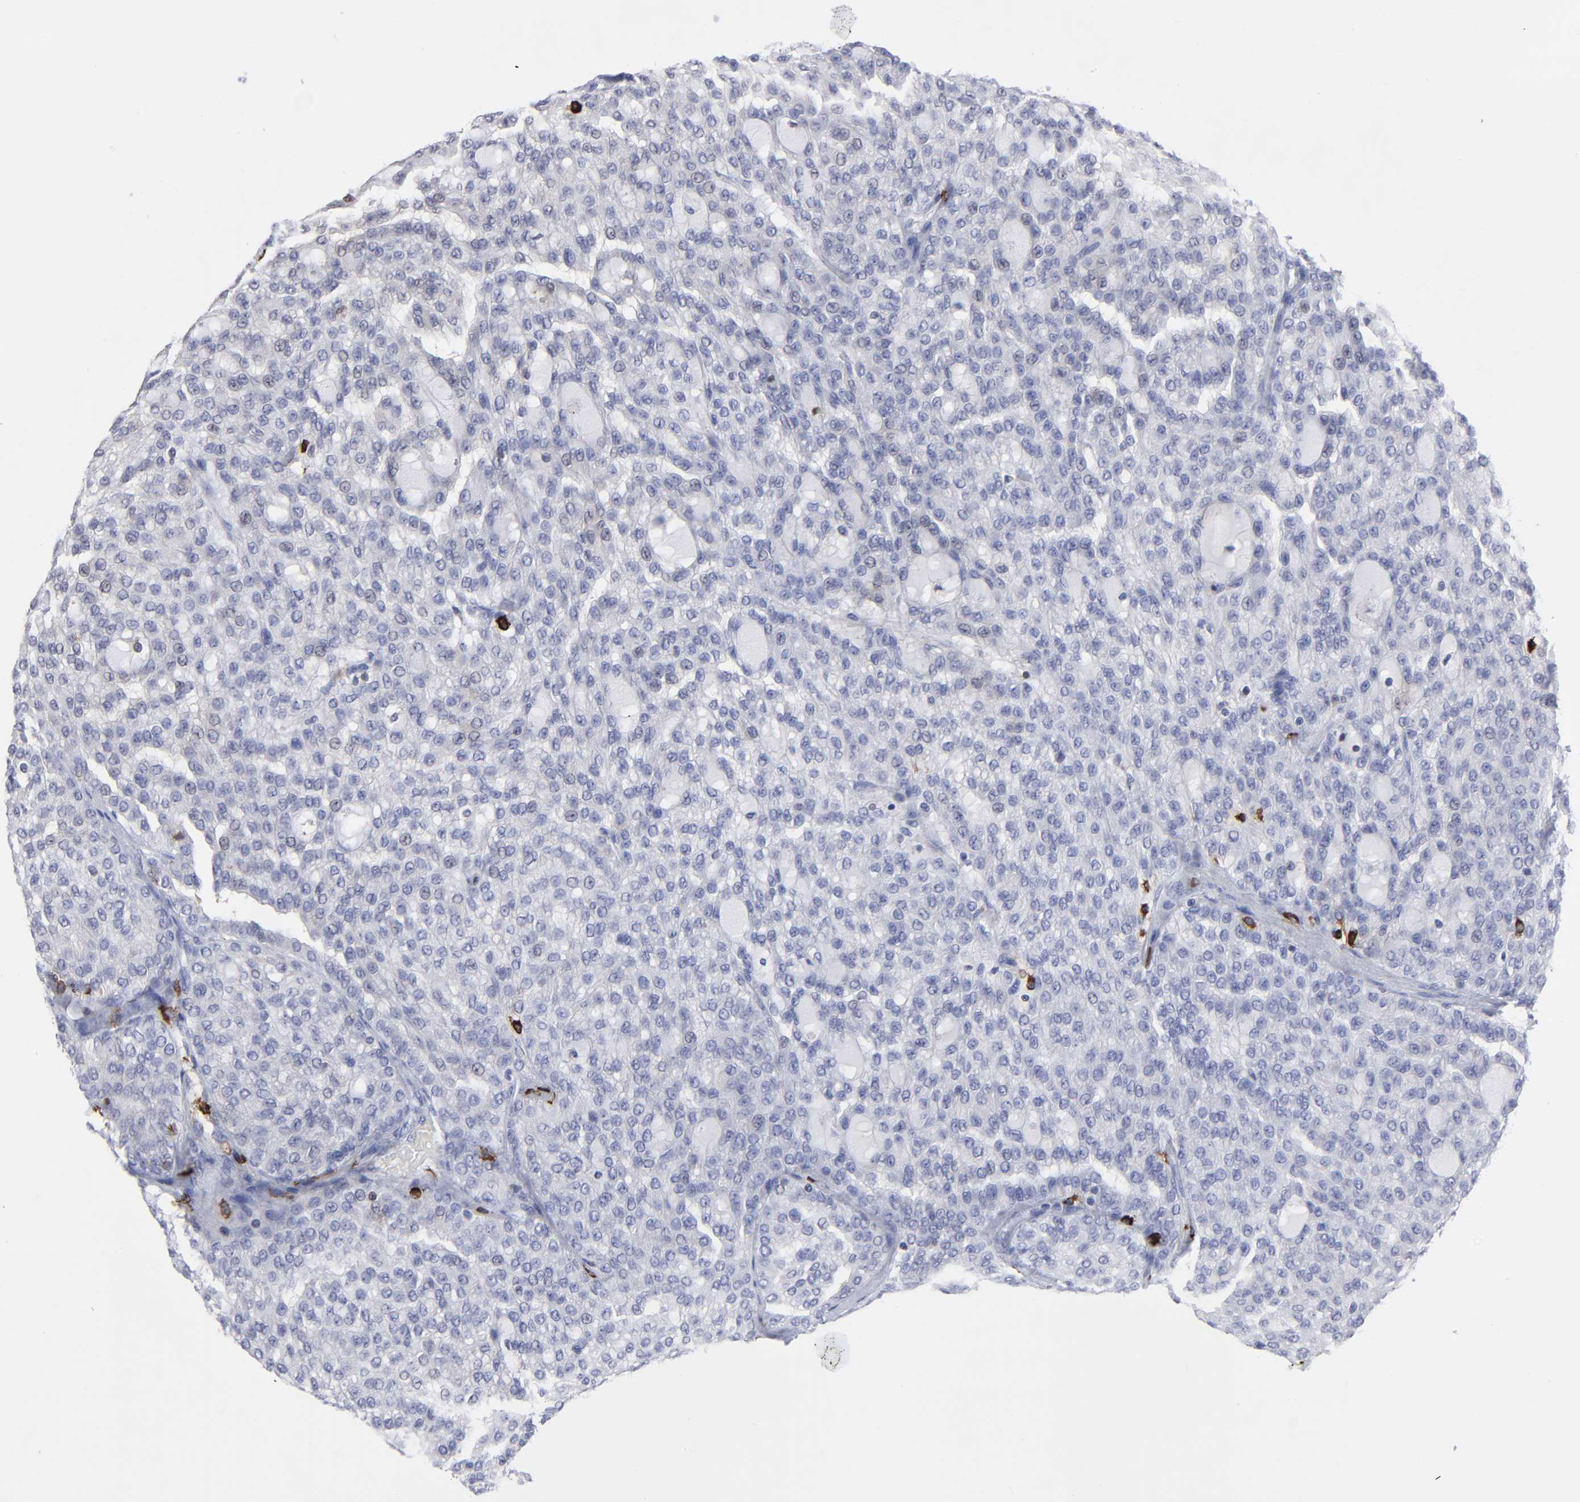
{"staining": {"intensity": "negative", "quantity": "none", "location": "none"}, "tissue": "renal cancer", "cell_type": "Tumor cells", "image_type": "cancer", "snomed": [{"axis": "morphology", "description": "Adenocarcinoma, NOS"}, {"axis": "topography", "description": "Kidney"}], "caption": "High magnification brightfield microscopy of renal adenocarcinoma stained with DAB (3,3'-diaminobenzidine) (brown) and counterstained with hematoxylin (blue): tumor cells show no significant positivity.", "gene": "TBXT", "patient": {"sex": "male", "age": 63}}